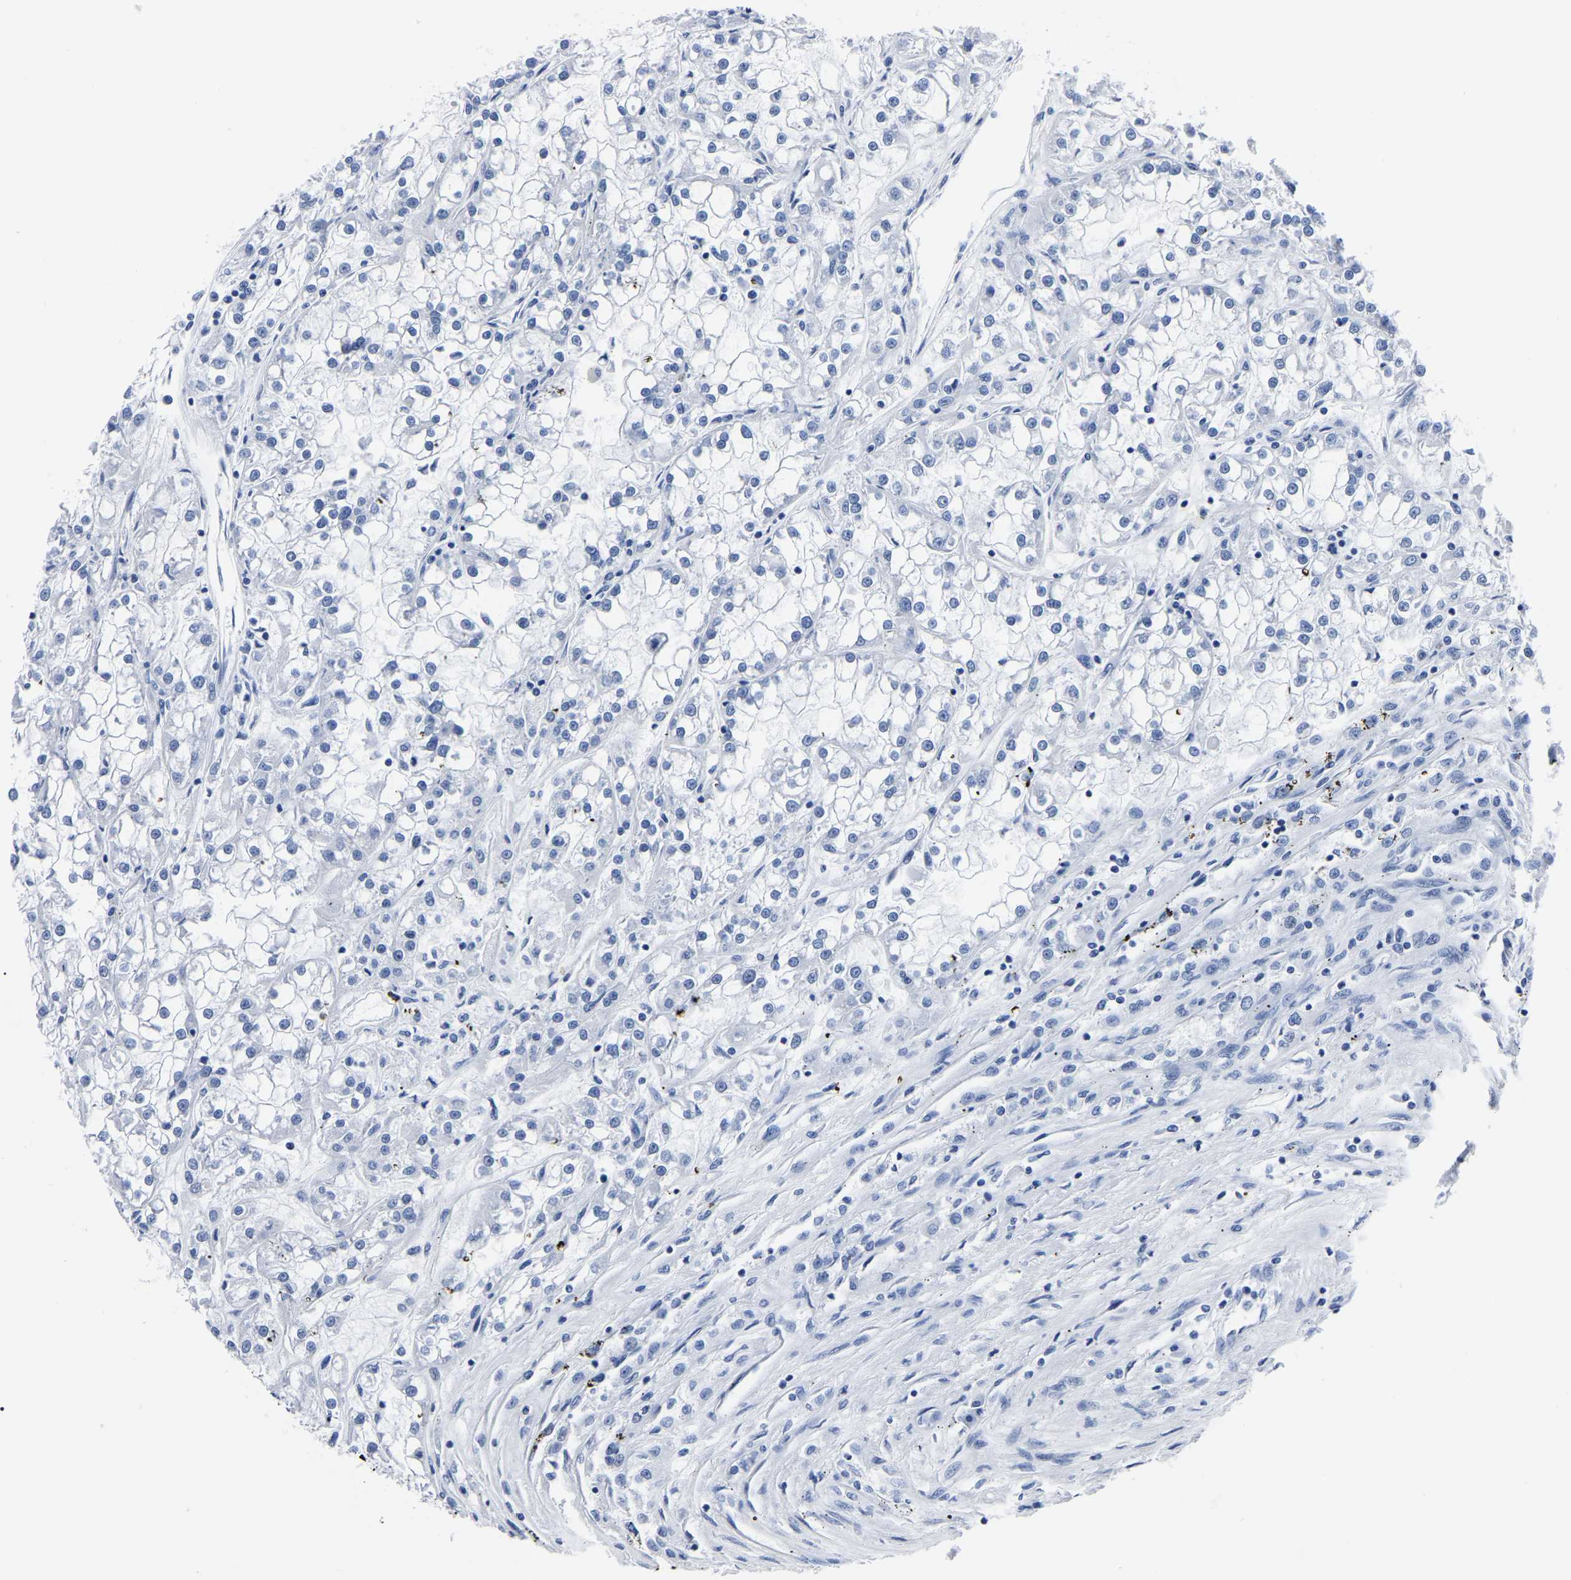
{"staining": {"intensity": "negative", "quantity": "none", "location": "none"}, "tissue": "renal cancer", "cell_type": "Tumor cells", "image_type": "cancer", "snomed": [{"axis": "morphology", "description": "Adenocarcinoma, NOS"}, {"axis": "topography", "description": "Kidney"}], "caption": "Immunohistochemistry of human renal cancer demonstrates no staining in tumor cells.", "gene": "IMPG2", "patient": {"sex": "female", "age": 52}}